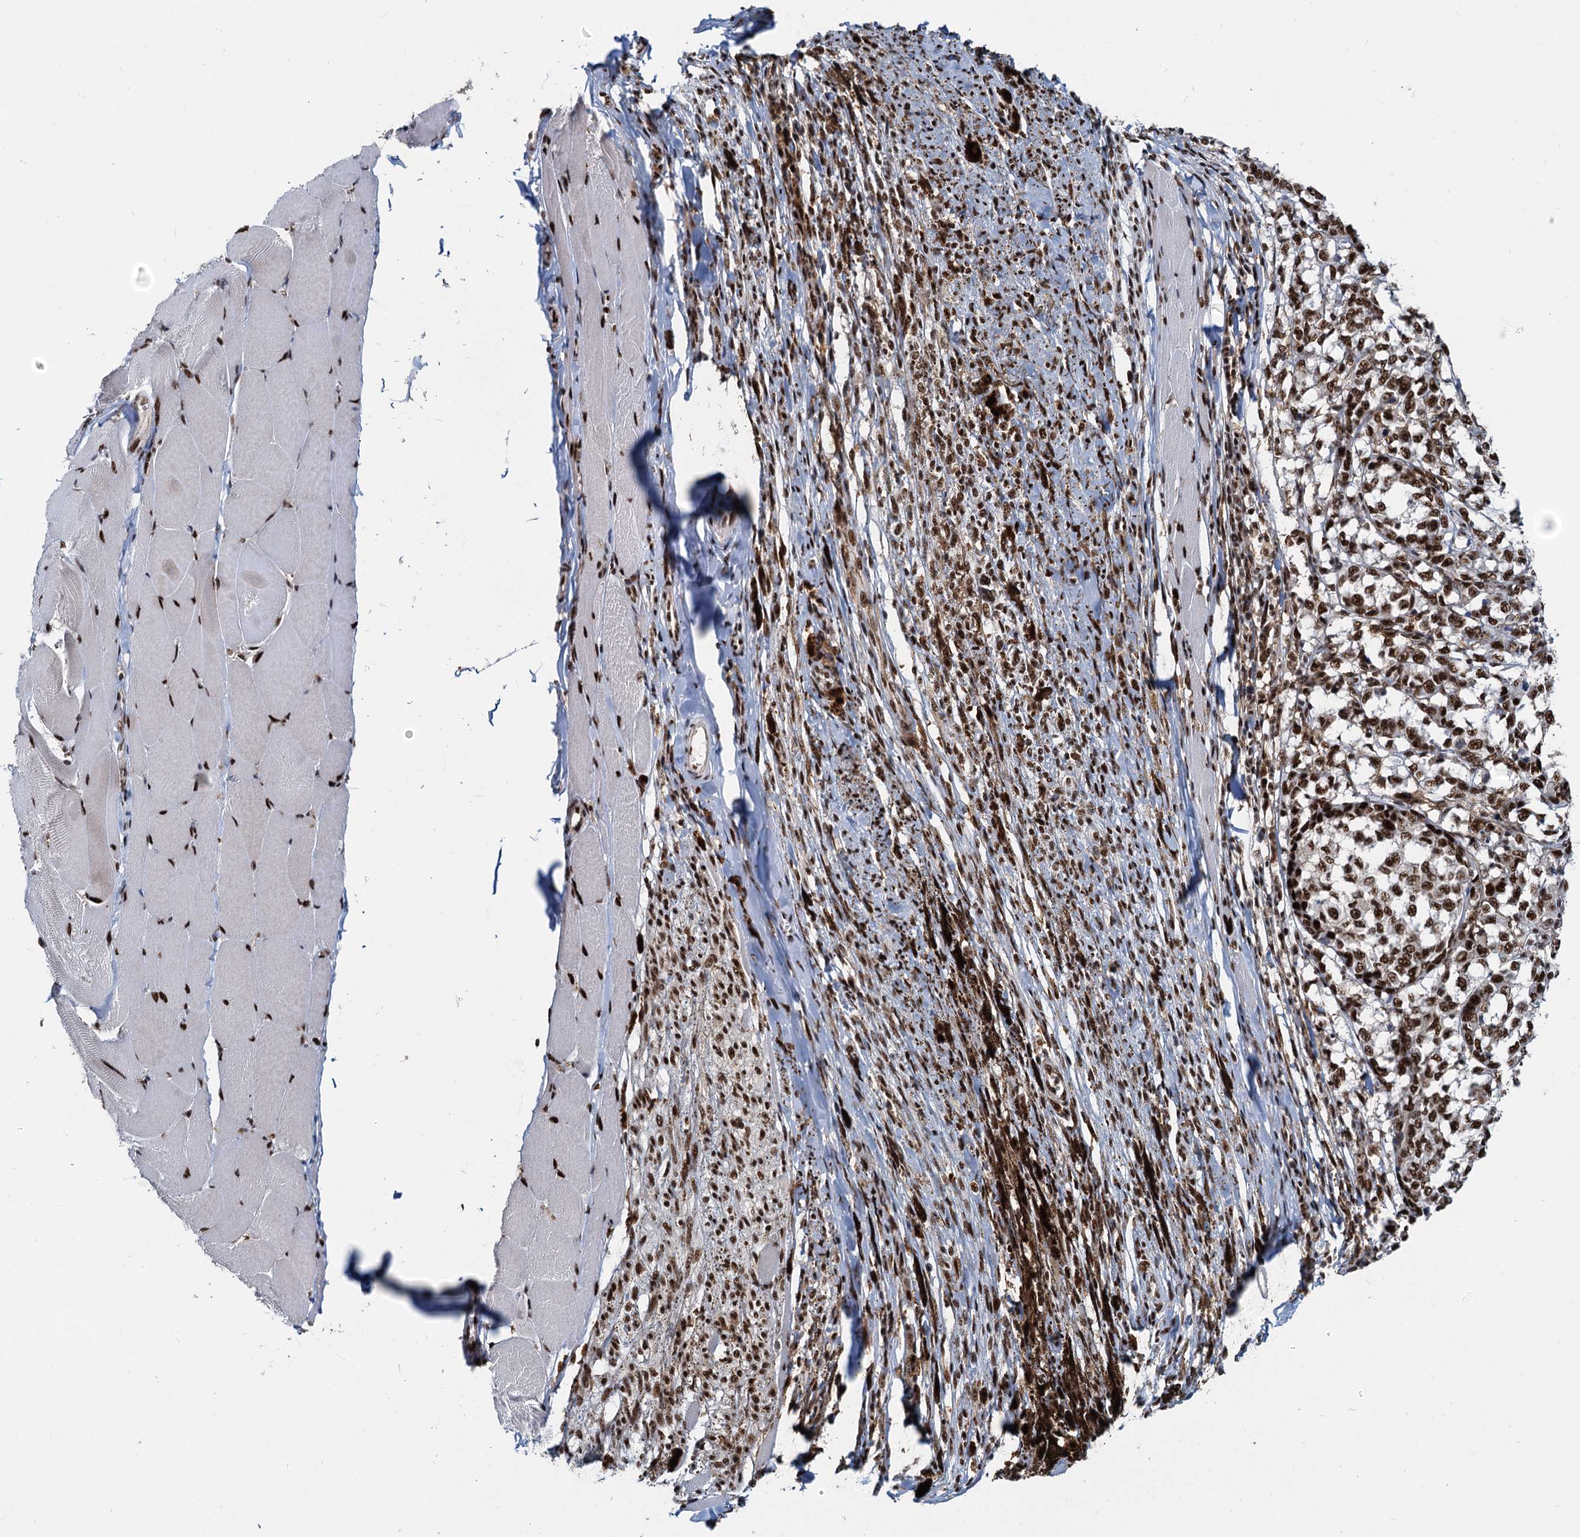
{"staining": {"intensity": "strong", "quantity": ">75%", "location": "nuclear"}, "tissue": "melanoma", "cell_type": "Tumor cells", "image_type": "cancer", "snomed": [{"axis": "morphology", "description": "Malignant melanoma, NOS"}, {"axis": "topography", "description": "Skin"}], "caption": "Immunohistochemical staining of human malignant melanoma exhibits high levels of strong nuclear expression in approximately >75% of tumor cells.", "gene": "RBM26", "patient": {"sex": "female", "age": 72}}